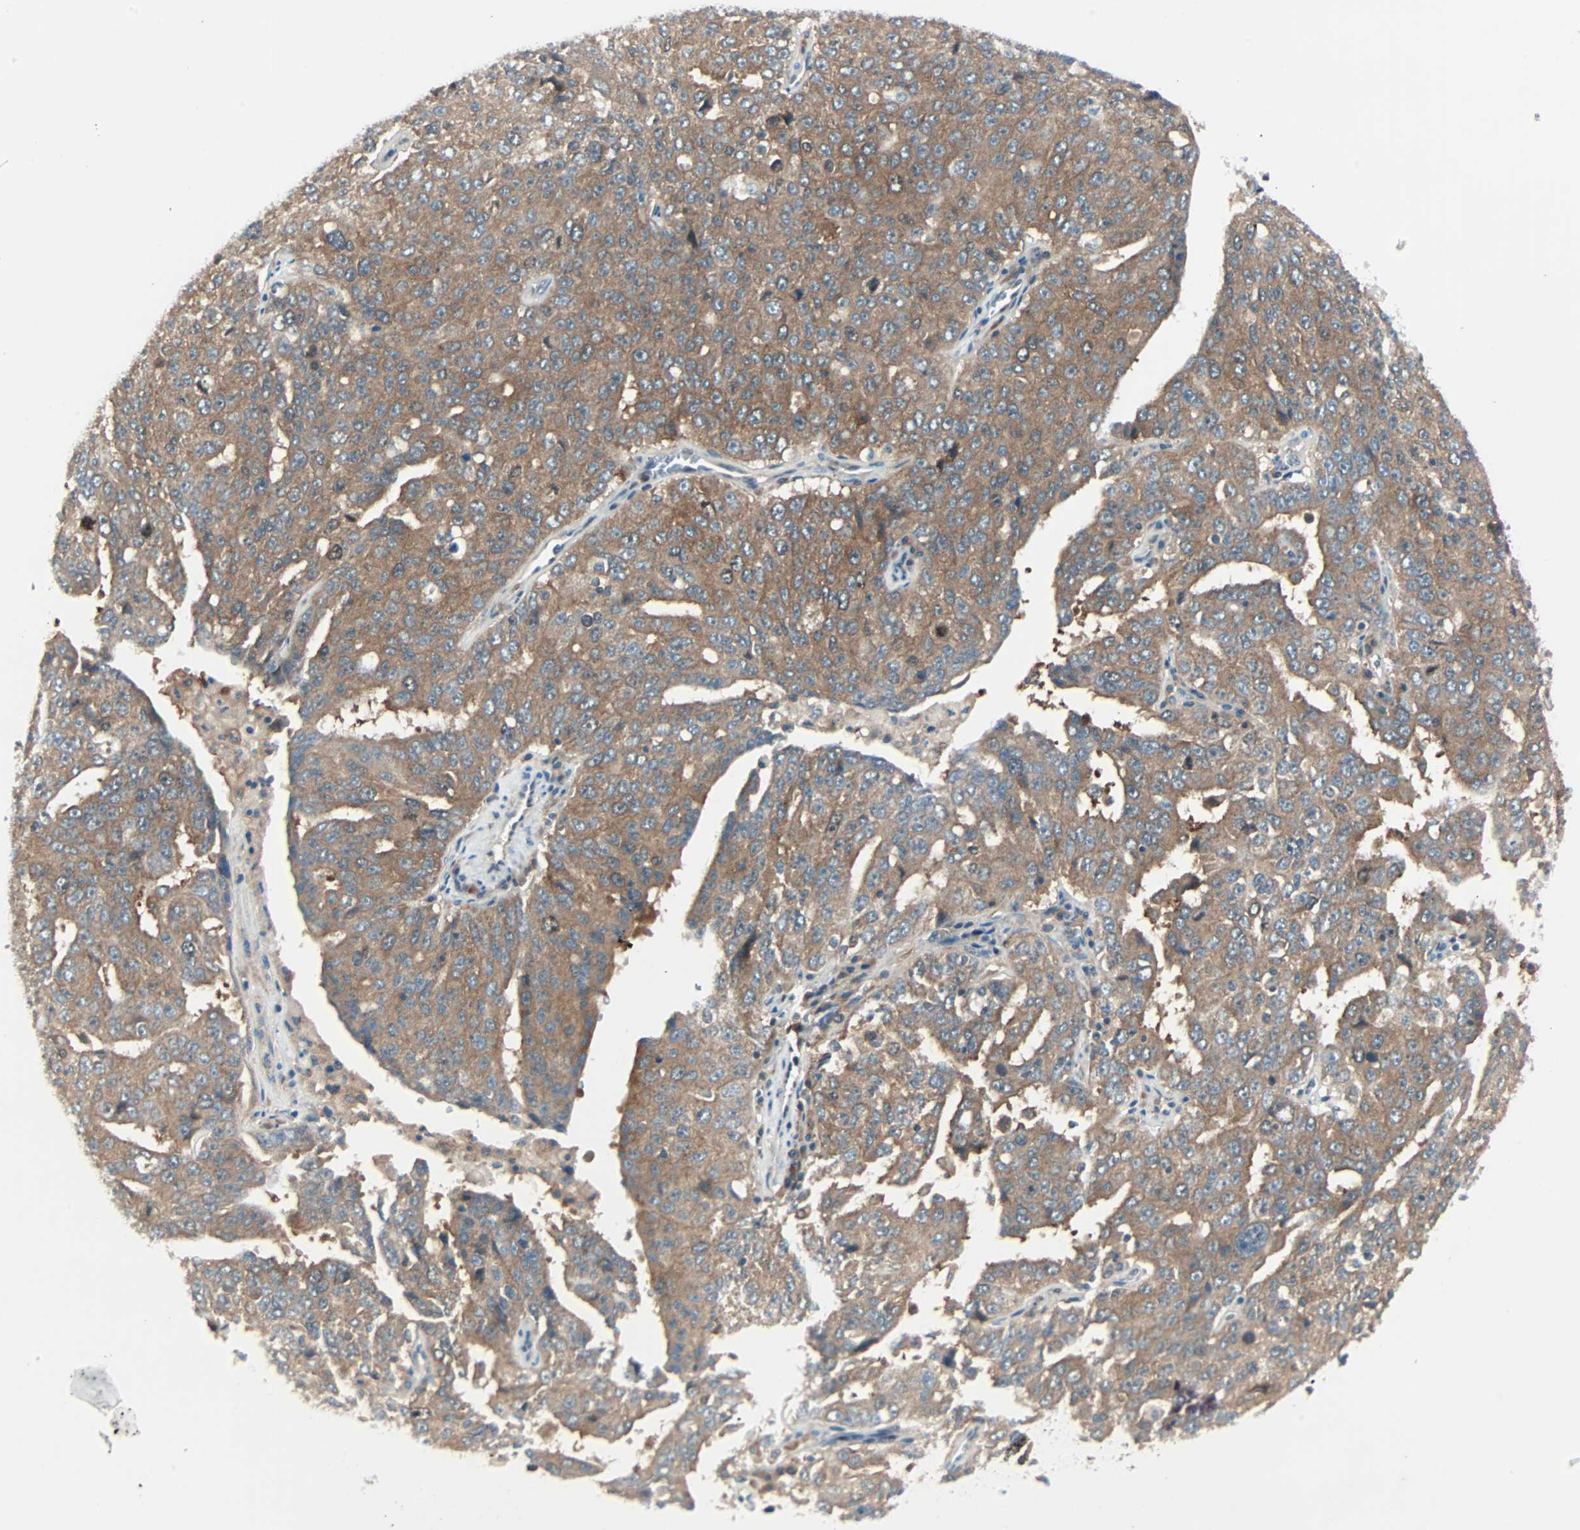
{"staining": {"intensity": "moderate", "quantity": ">75%", "location": "cytoplasmic/membranous"}, "tissue": "ovarian cancer", "cell_type": "Tumor cells", "image_type": "cancer", "snomed": [{"axis": "morphology", "description": "Carcinoma, endometroid"}, {"axis": "topography", "description": "Ovary"}], "caption": "This is a histology image of immunohistochemistry (IHC) staining of ovarian cancer, which shows moderate staining in the cytoplasmic/membranous of tumor cells.", "gene": "SMIM8", "patient": {"sex": "female", "age": 62}}